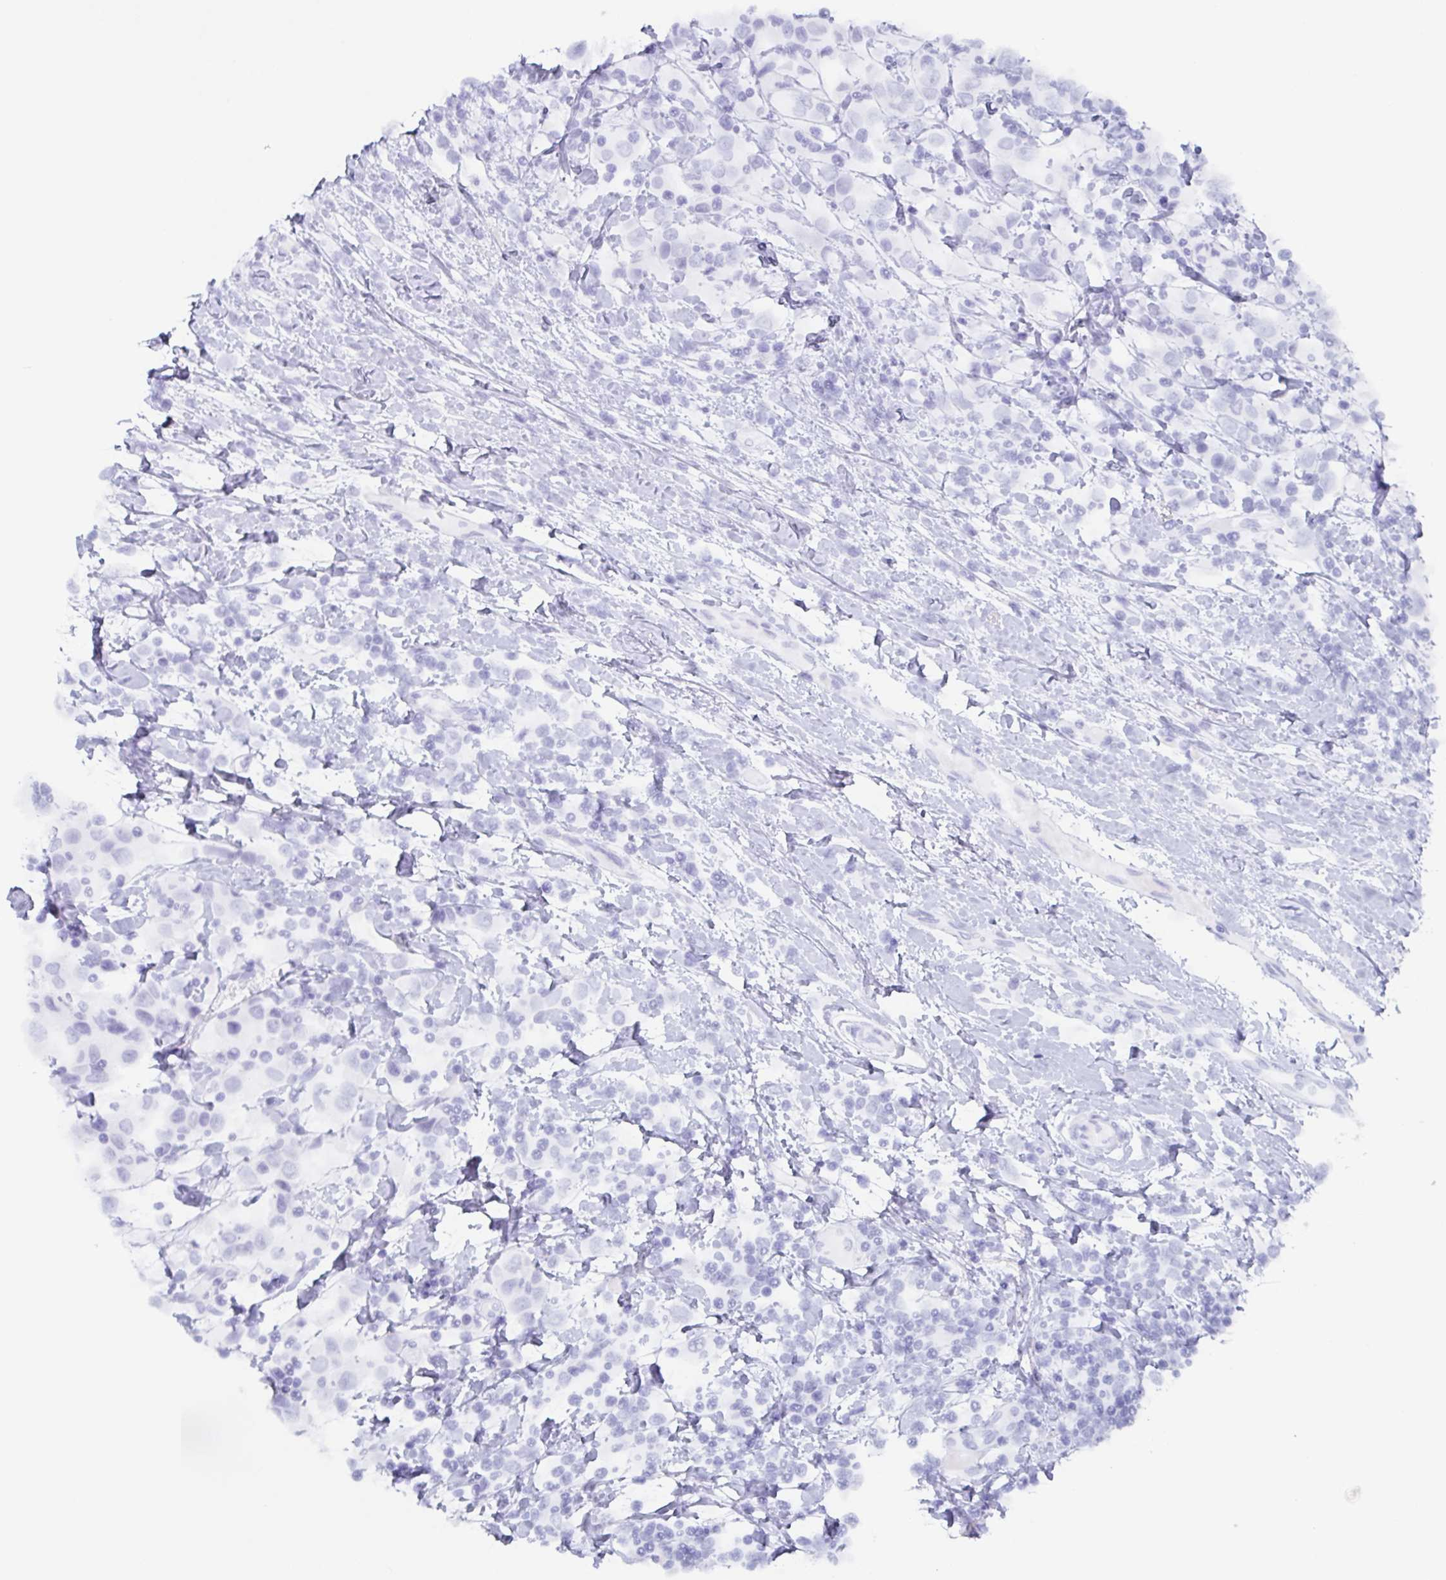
{"staining": {"intensity": "negative", "quantity": "none", "location": "none"}, "tissue": "breast cancer", "cell_type": "Tumor cells", "image_type": "cancer", "snomed": [{"axis": "morphology", "description": "Duct carcinoma"}, {"axis": "topography", "description": "Breast"}], "caption": "This image is of breast cancer (infiltrating ductal carcinoma) stained with immunohistochemistry to label a protein in brown with the nuclei are counter-stained blue. There is no expression in tumor cells.", "gene": "POU2F3", "patient": {"sex": "female", "age": 61}}